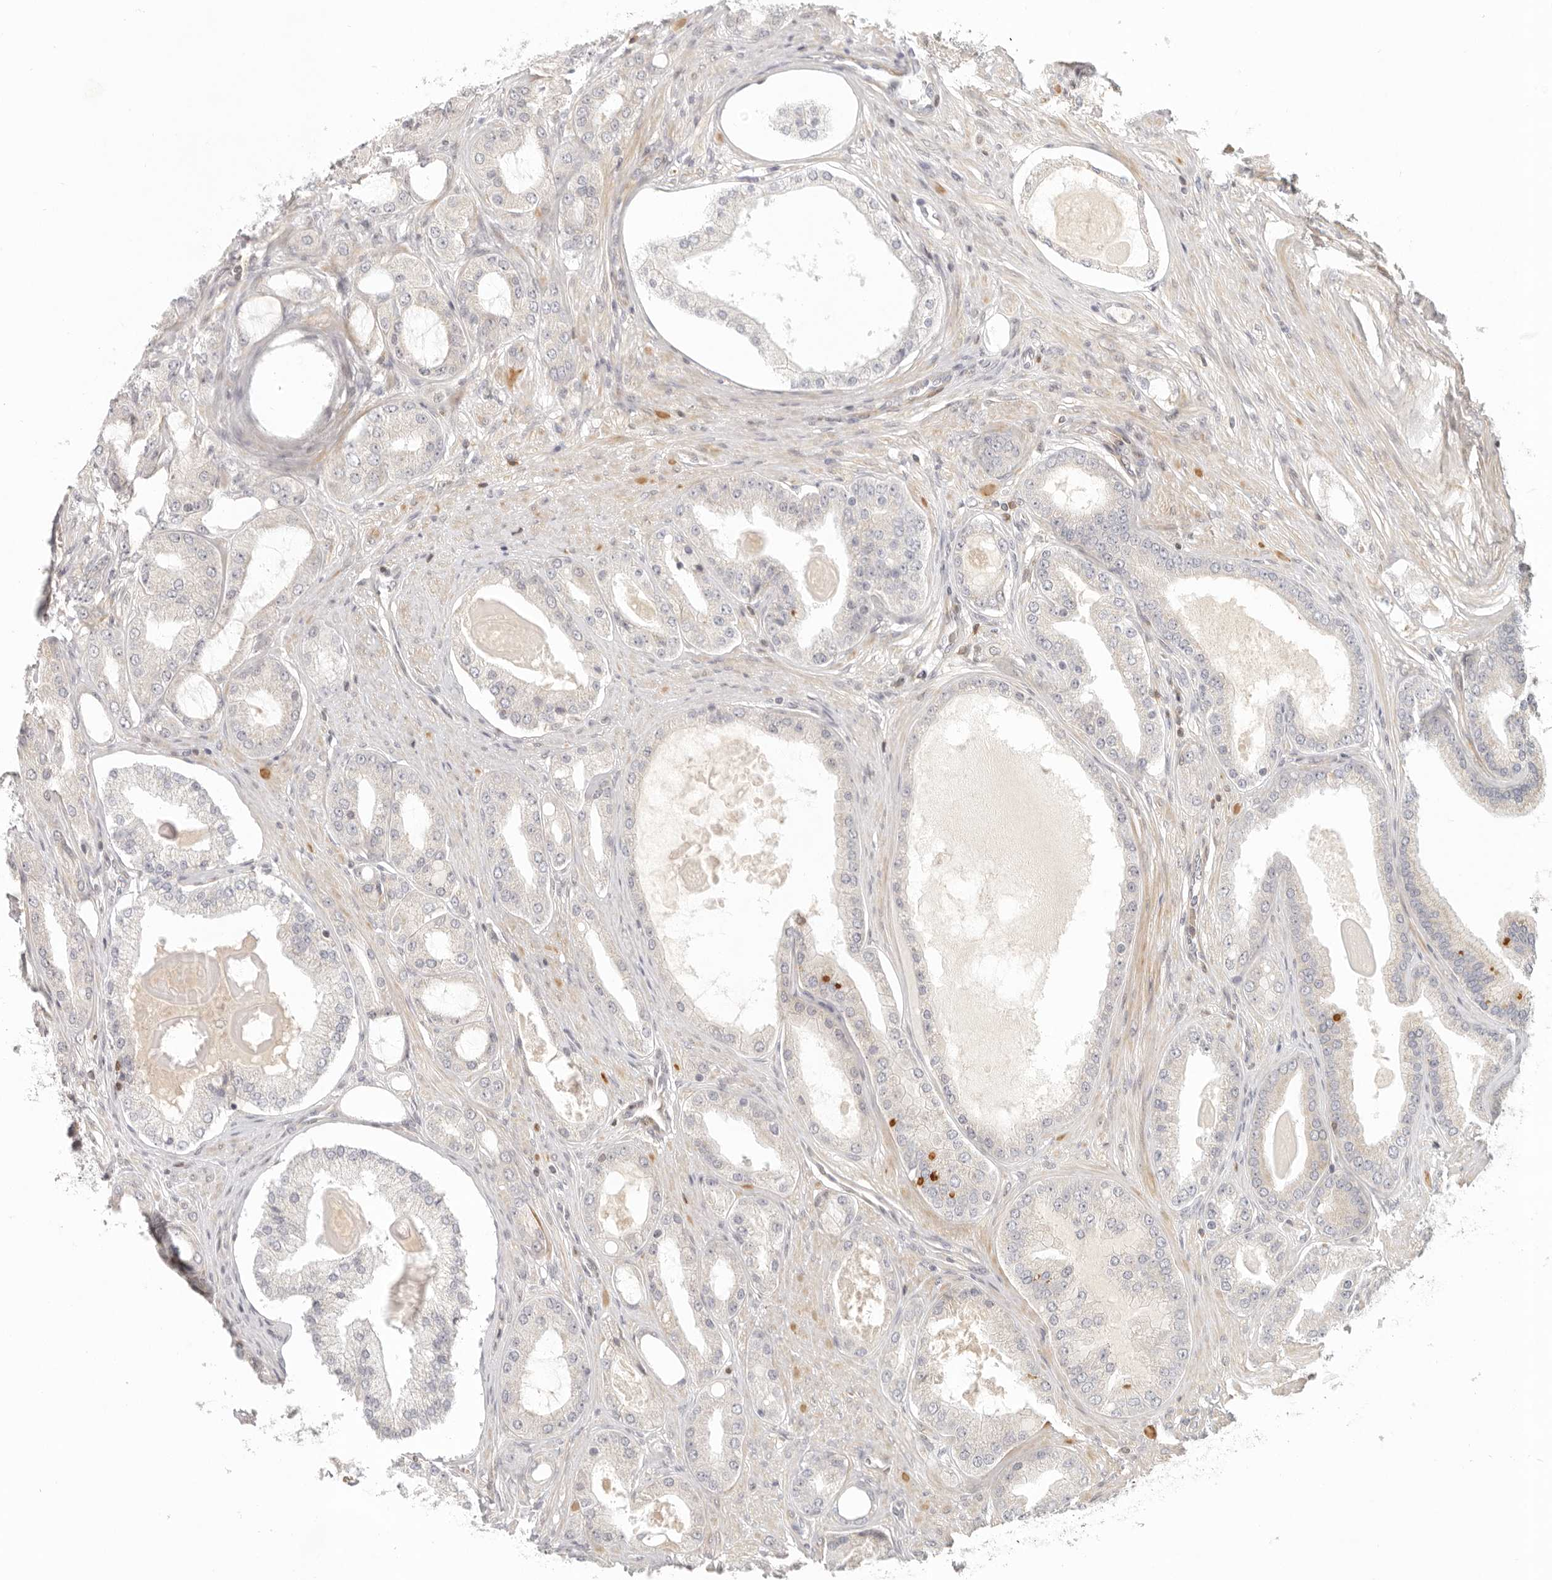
{"staining": {"intensity": "negative", "quantity": "none", "location": "none"}, "tissue": "prostate cancer", "cell_type": "Tumor cells", "image_type": "cancer", "snomed": [{"axis": "morphology", "description": "Adenocarcinoma, High grade"}, {"axis": "topography", "description": "Prostate"}], "caption": "Human prostate adenocarcinoma (high-grade) stained for a protein using IHC reveals no positivity in tumor cells.", "gene": "AHDC1", "patient": {"sex": "male", "age": 60}}